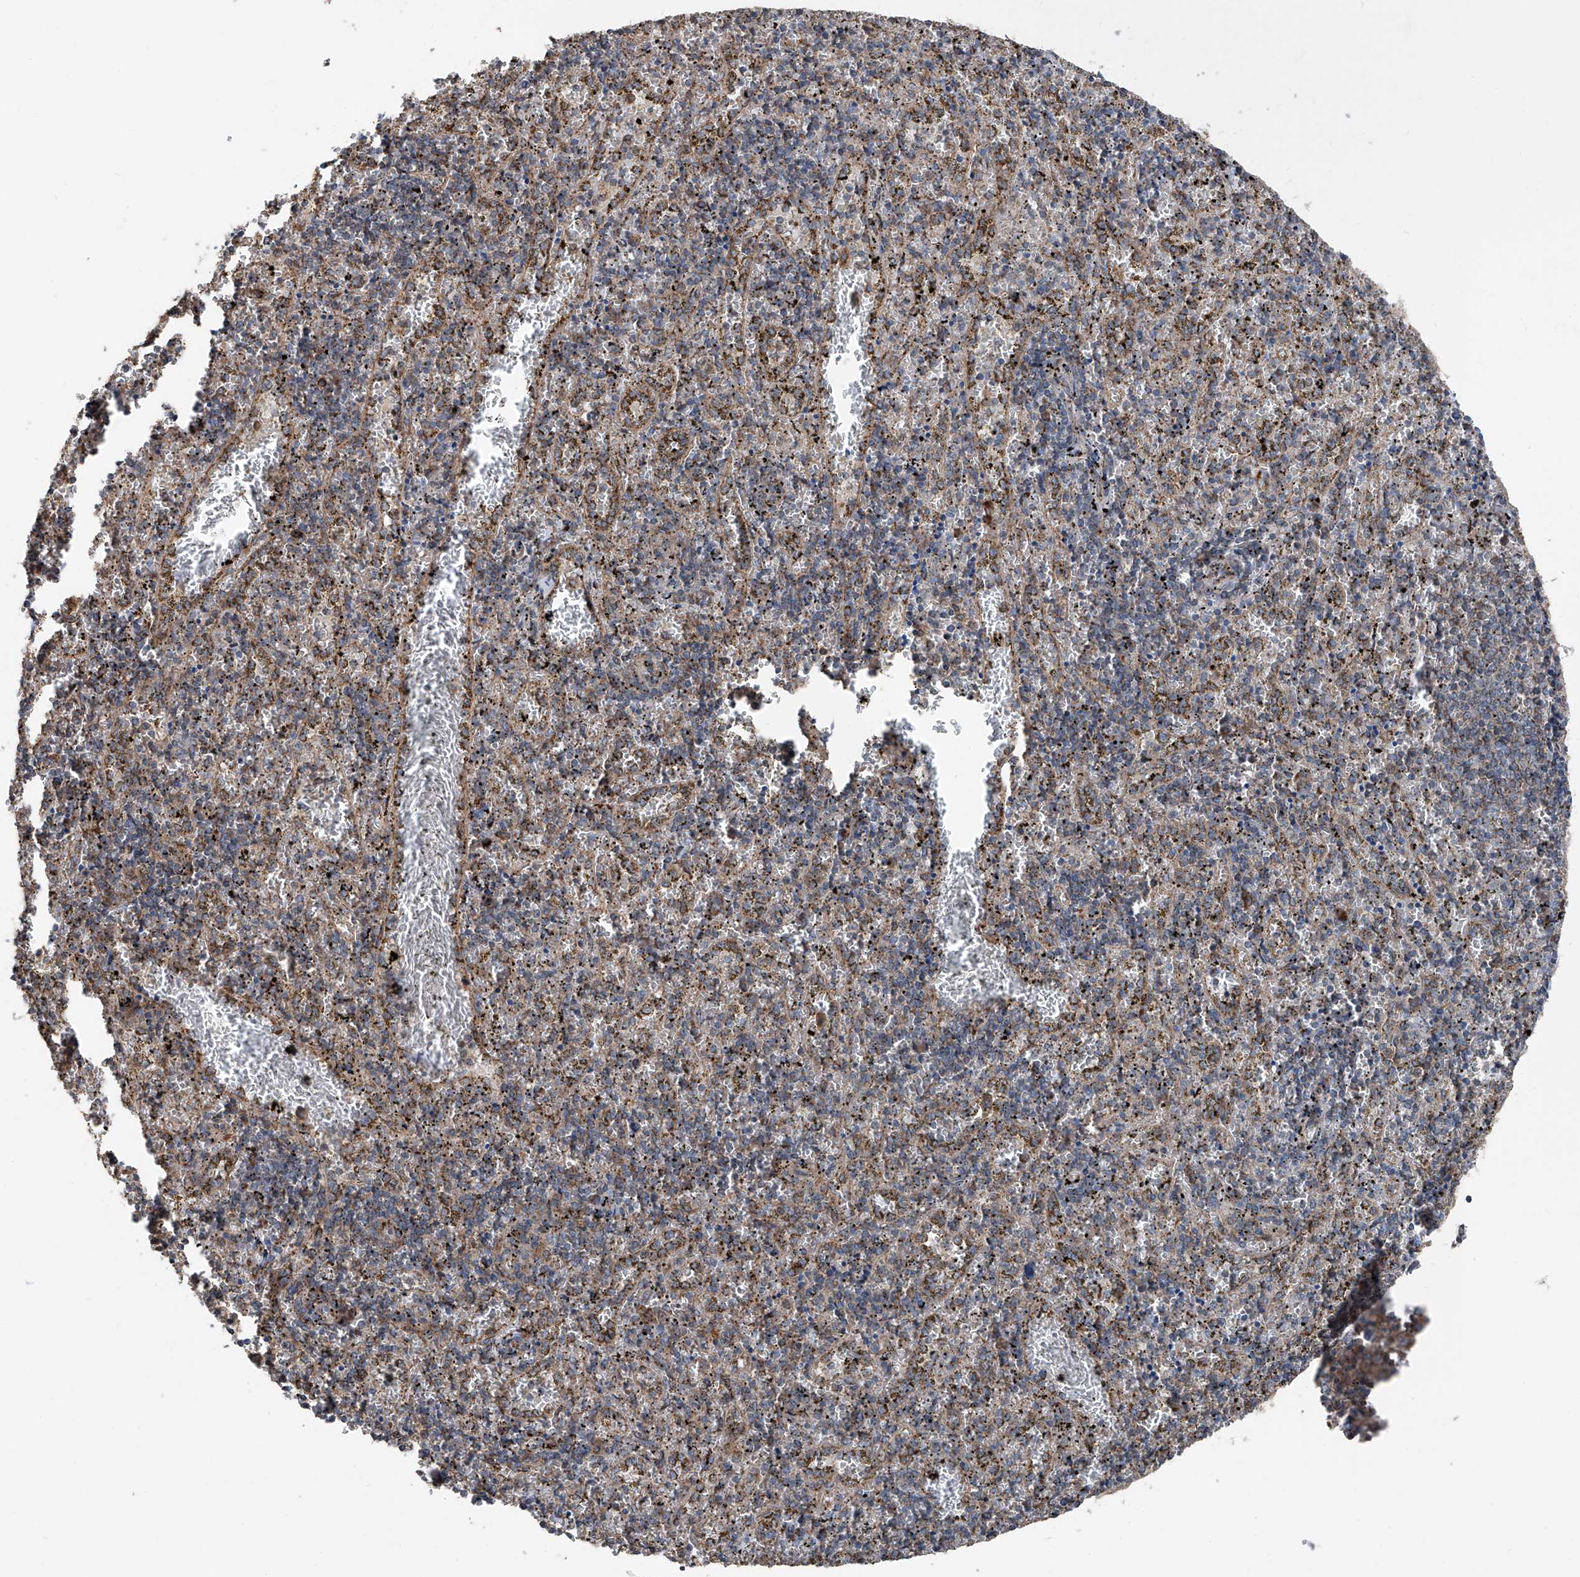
{"staining": {"intensity": "moderate", "quantity": "25%-75%", "location": "cytoplasmic/membranous"}, "tissue": "spleen", "cell_type": "Cells in red pulp", "image_type": "normal", "snomed": [{"axis": "morphology", "description": "Normal tissue, NOS"}, {"axis": "topography", "description": "Spleen"}], "caption": "Protein expression analysis of normal spleen exhibits moderate cytoplasmic/membranous positivity in about 25%-75% of cells in red pulp. The protein is shown in brown color, while the nuclei are stained blue.", "gene": "LIMK1", "patient": {"sex": "male", "age": 11}}